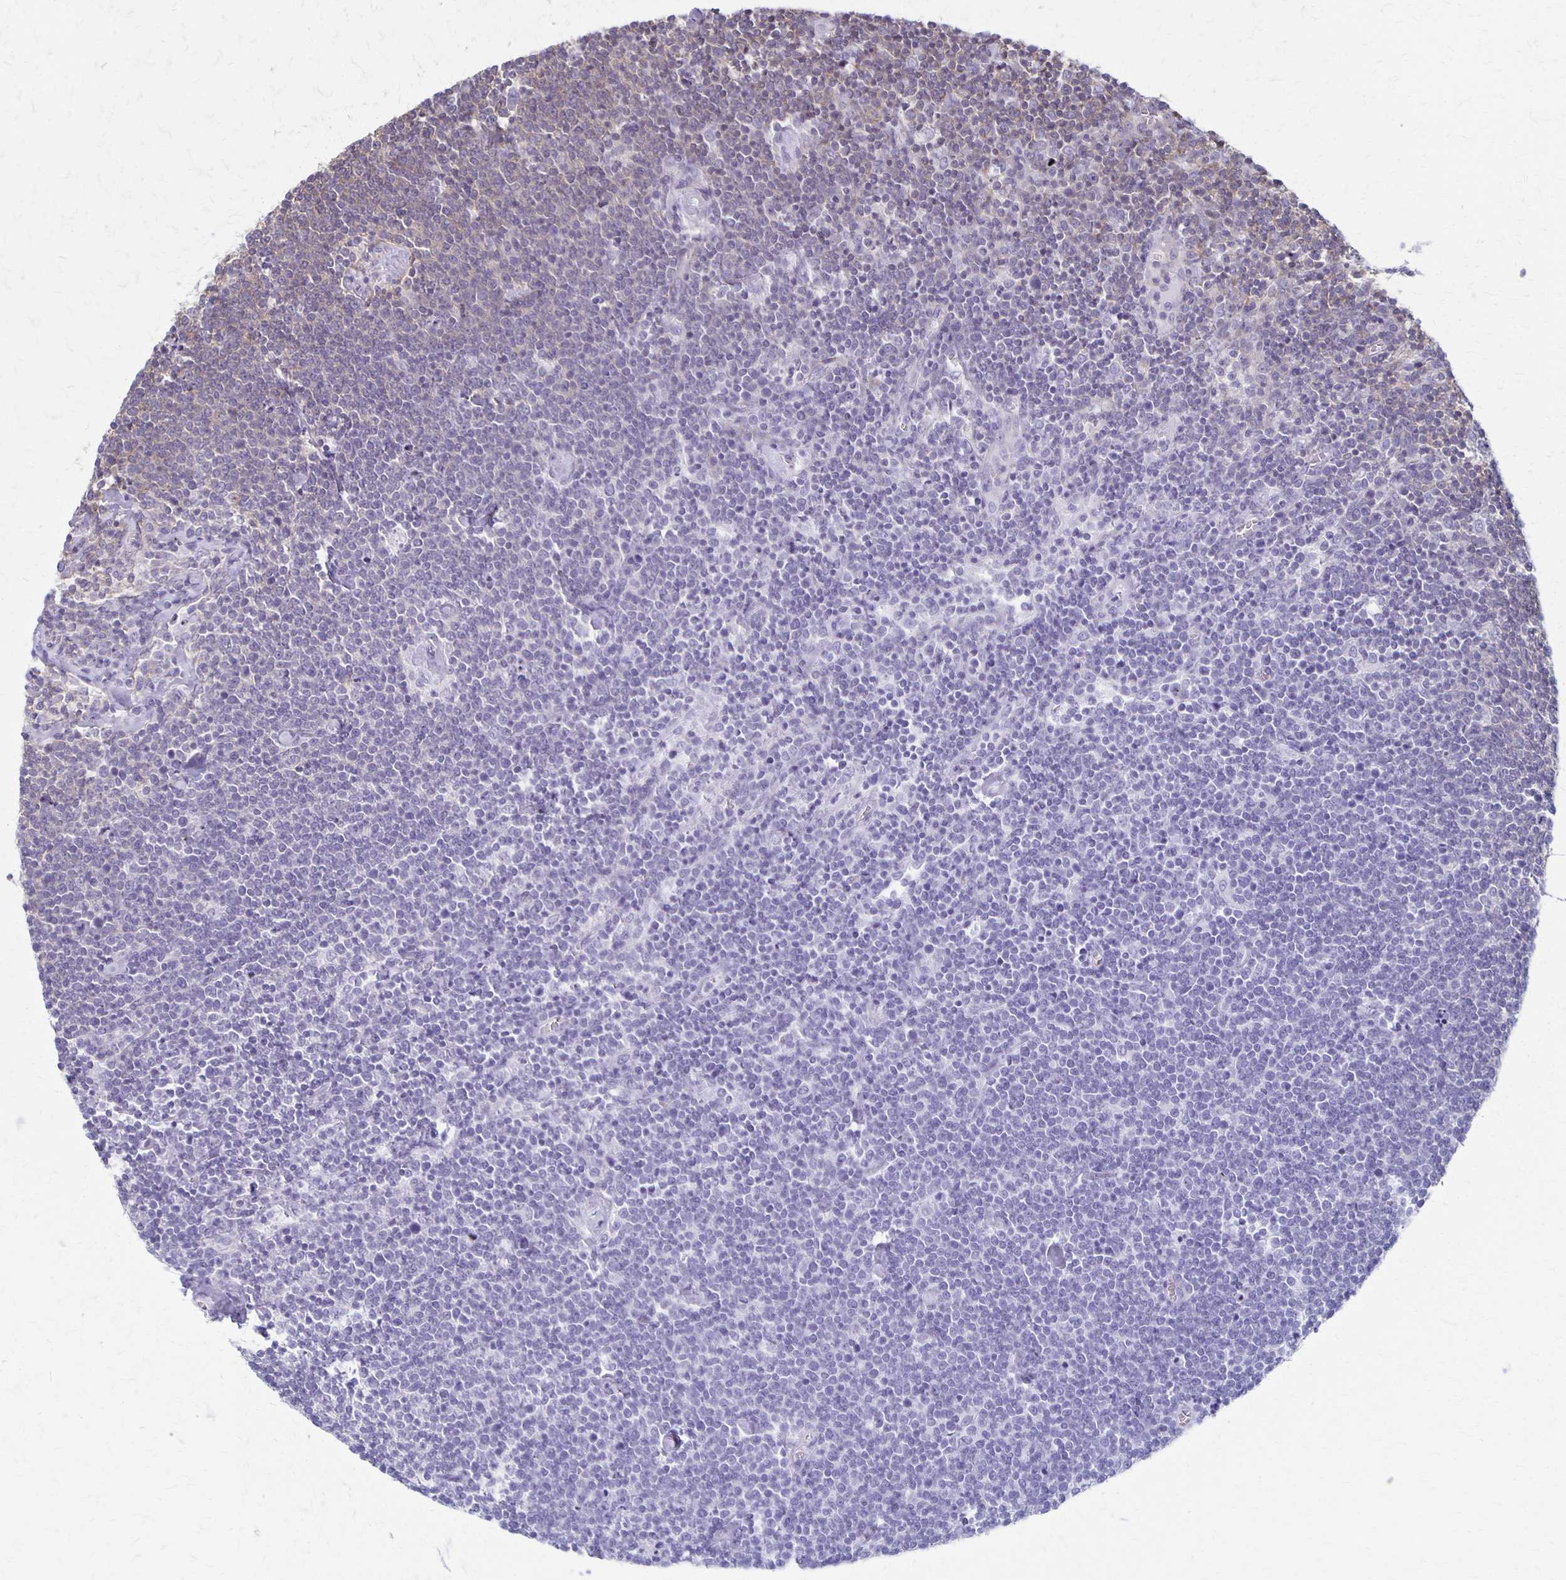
{"staining": {"intensity": "negative", "quantity": "none", "location": "none"}, "tissue": "lymphoma", "cell_type": "Tumor cells", "image_type": "cancer", "snomed": [{"axis": "morphology", "description": "Malignant lymphoma, non-Hodgkin's type, High grade"}, {"axis": "topography", "description": "Lymph node"}], "caption": "Lymphoma stained for a protein using IHC displays no staining tumor cells.", "gene": "SEPTIN5", "patient": {"sex": "male", "age": 61}}